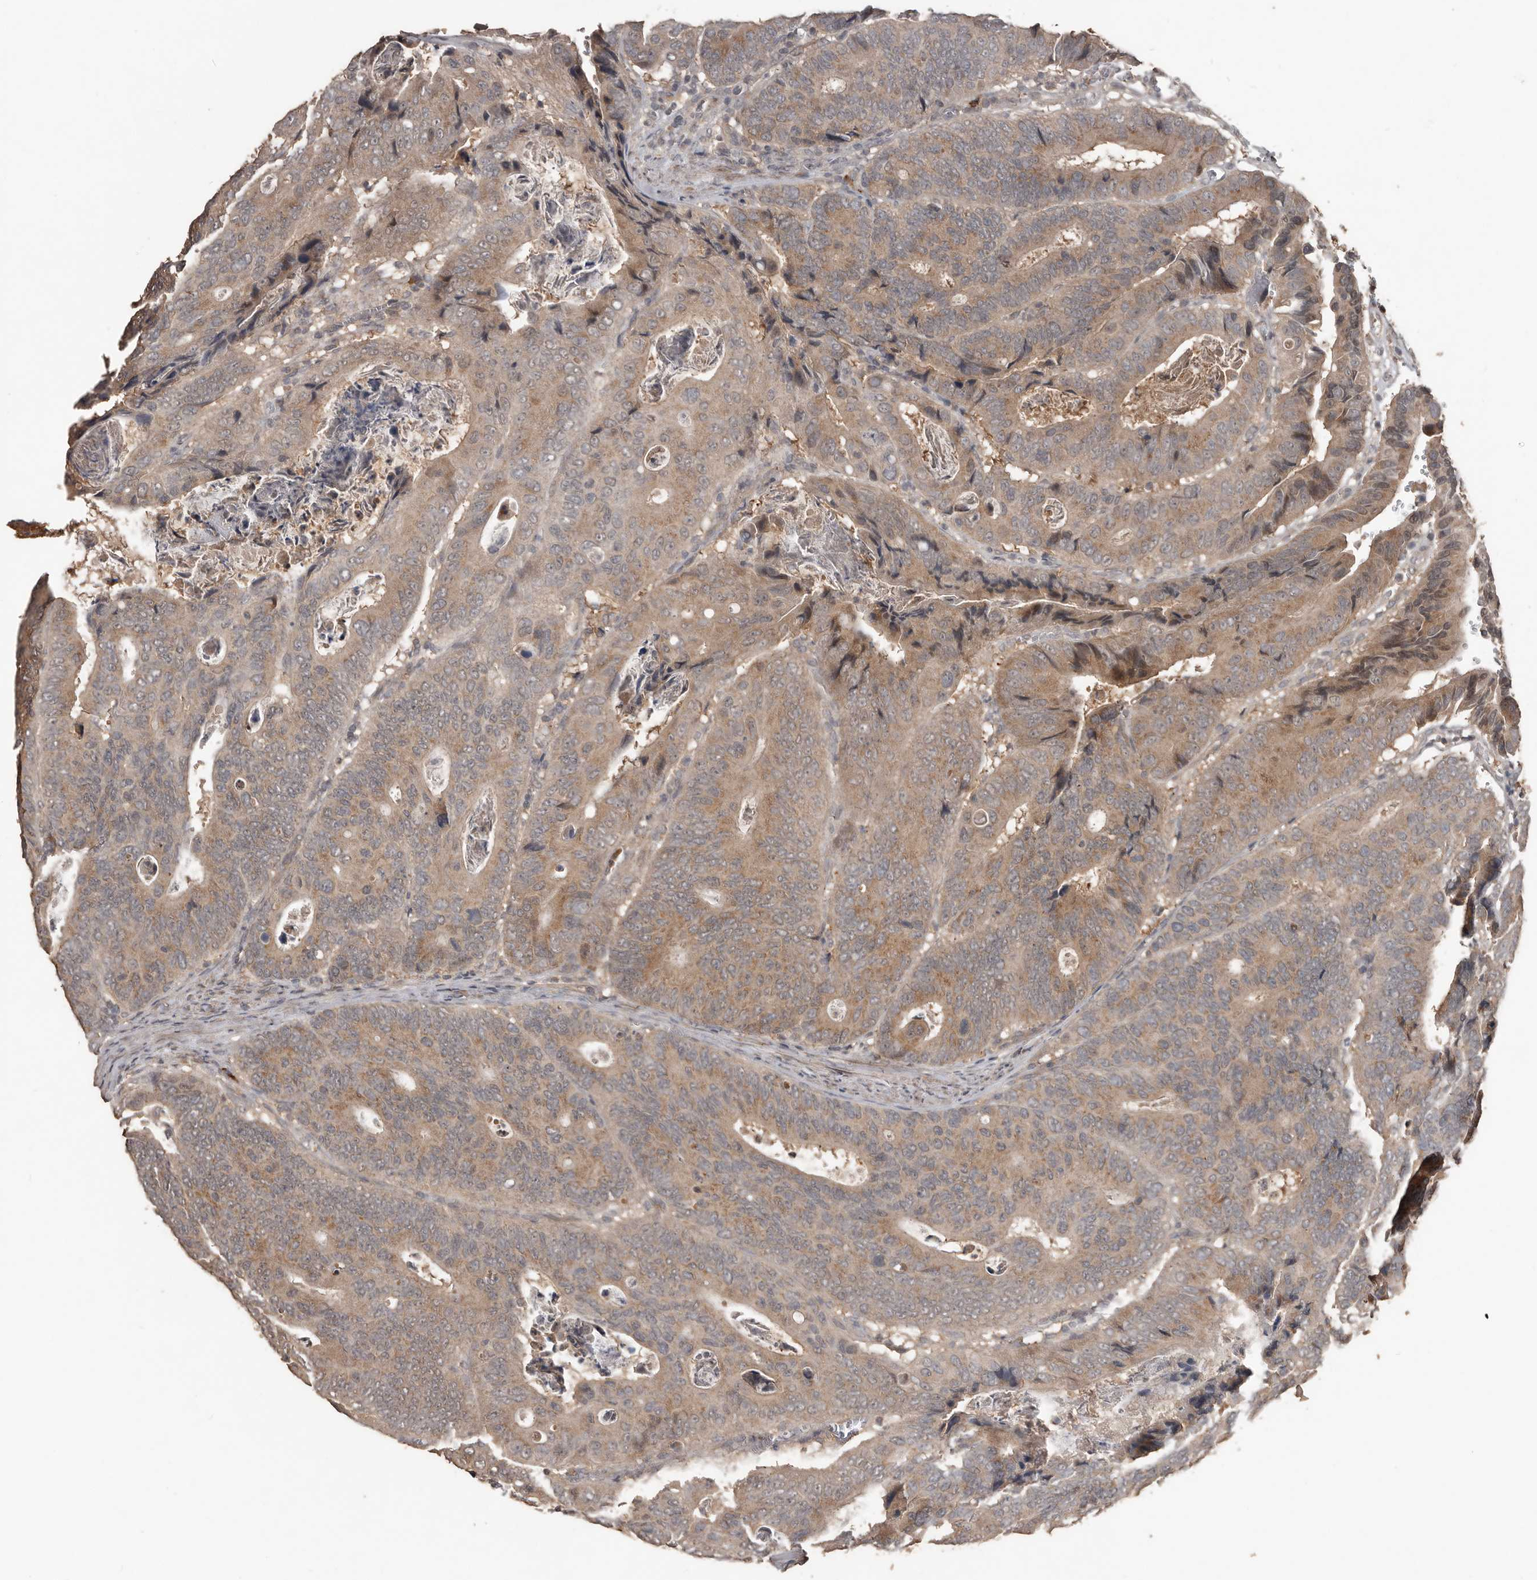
{"staining": {"intensity": "moderate", "quantity": ">75%", "location": "cytoplasmic/membranous"}, "tissue": "colorectal cancer", "cell_type": "Tumor cells", "image_type": "cancer", "snomed": [{"axis": "morphology", "description": "Inflammation, NOS"}, {"axis": "morphology", "description": "Adenocarcinoma, NOS"}, {"axis": "topography", "description": "Colon"}], "caption": "The immunohistochemical stain labels moderate cytoplasmic/membranous positivity in tumor cells of adenocarcinoma (colorectal) tissue.", "gene": "BAMBI", "patient": {"sex": "male", "age": 72}}